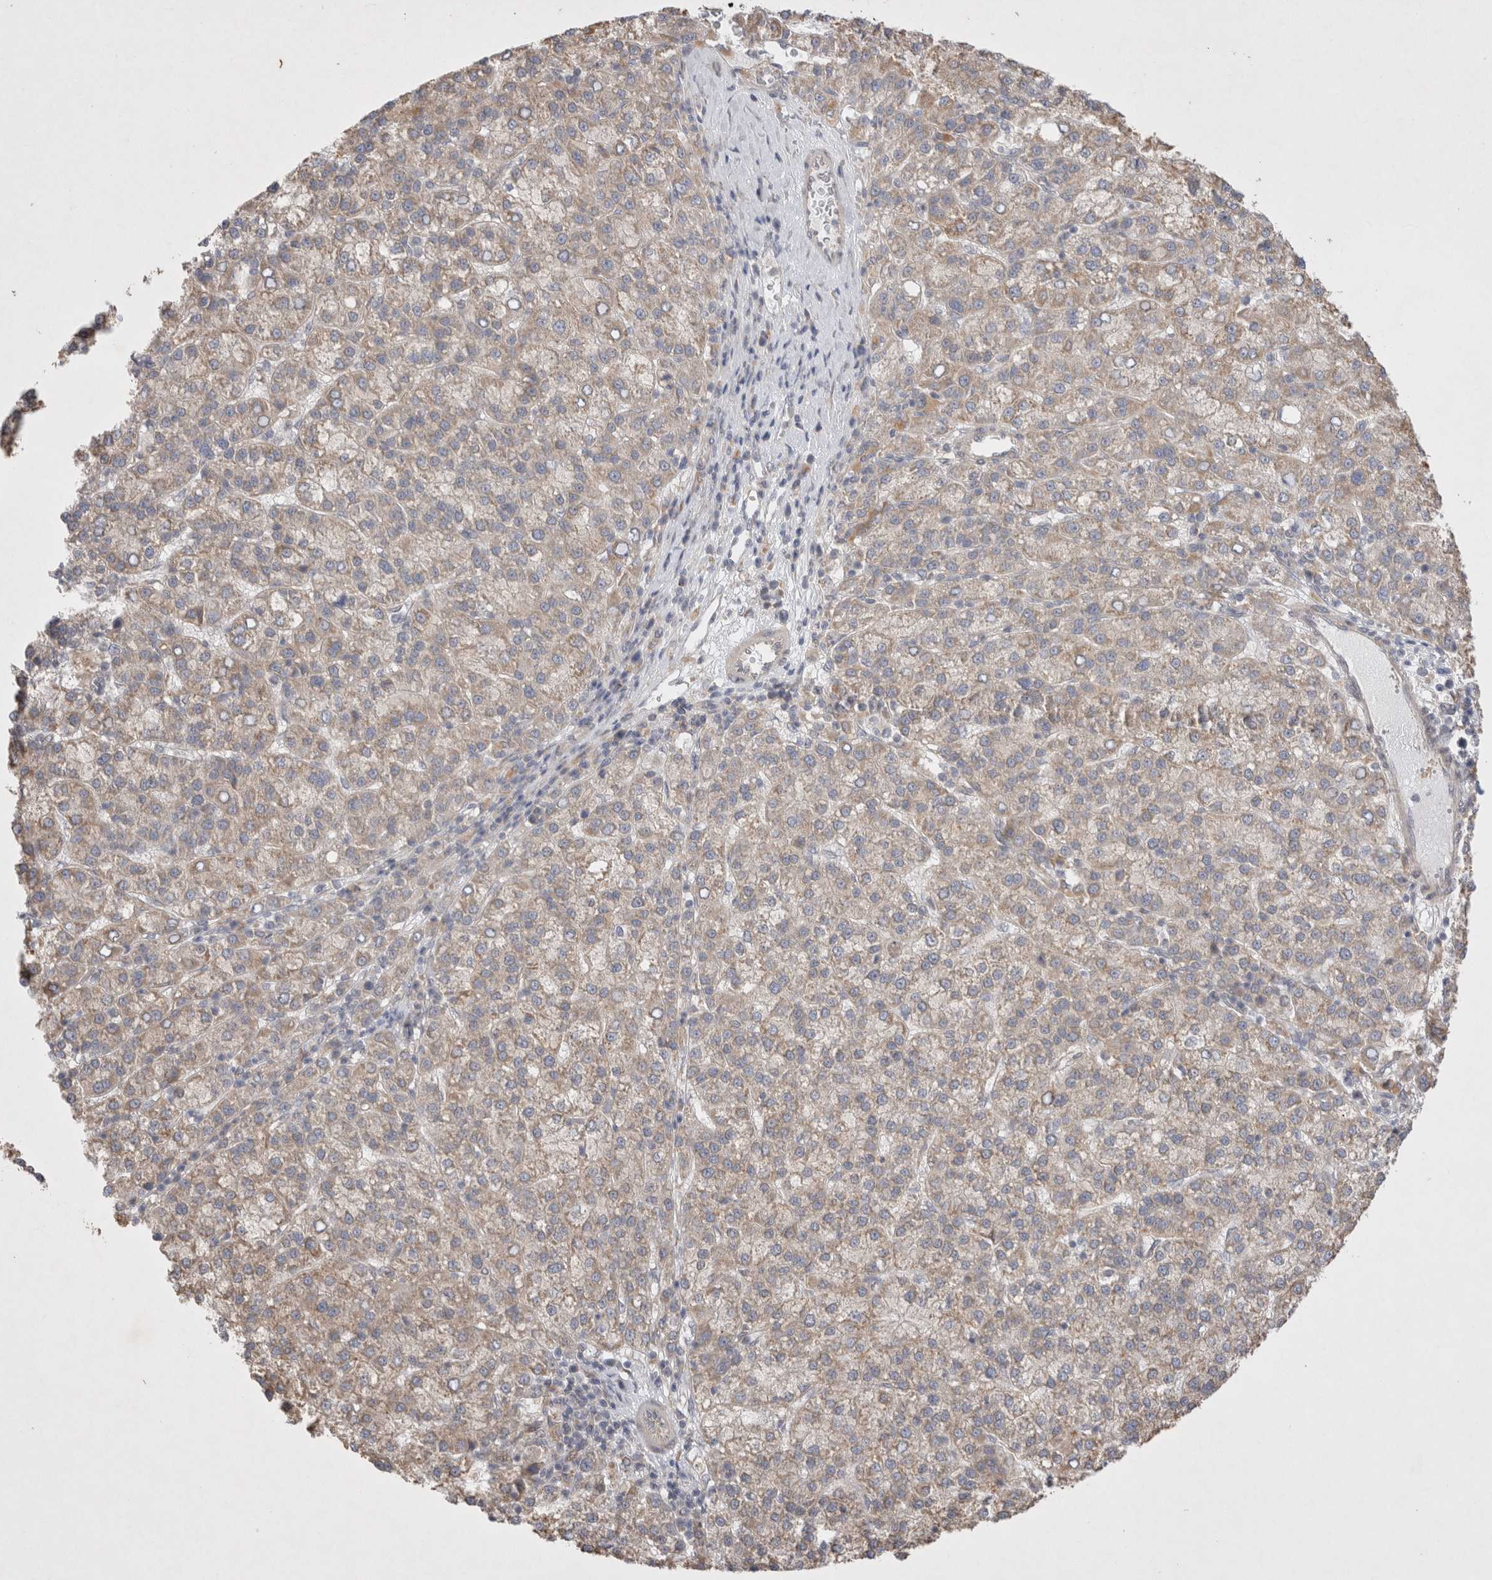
{"staining": {"intensity": "weak", "quantity": ">75%", "location": "cytoplasmic/membranous"}, "tissue": "liver cancer", "cell_type": "Tumor cells", "image_type": "cancer", "snomed": [{"axis": "morphology", "description": "Carcinoma, Hepatocellular, NOS"}, {"axis": "topography", "description": "Liver"}], "caption": "Protein staining of liver hepatocellular carcinoma tissue displays weak cytoplasmic/membranous positivity in about >75% of tumor cells.", "gene": "NPC1", "patient": {"sex": "female", "age": 58}}